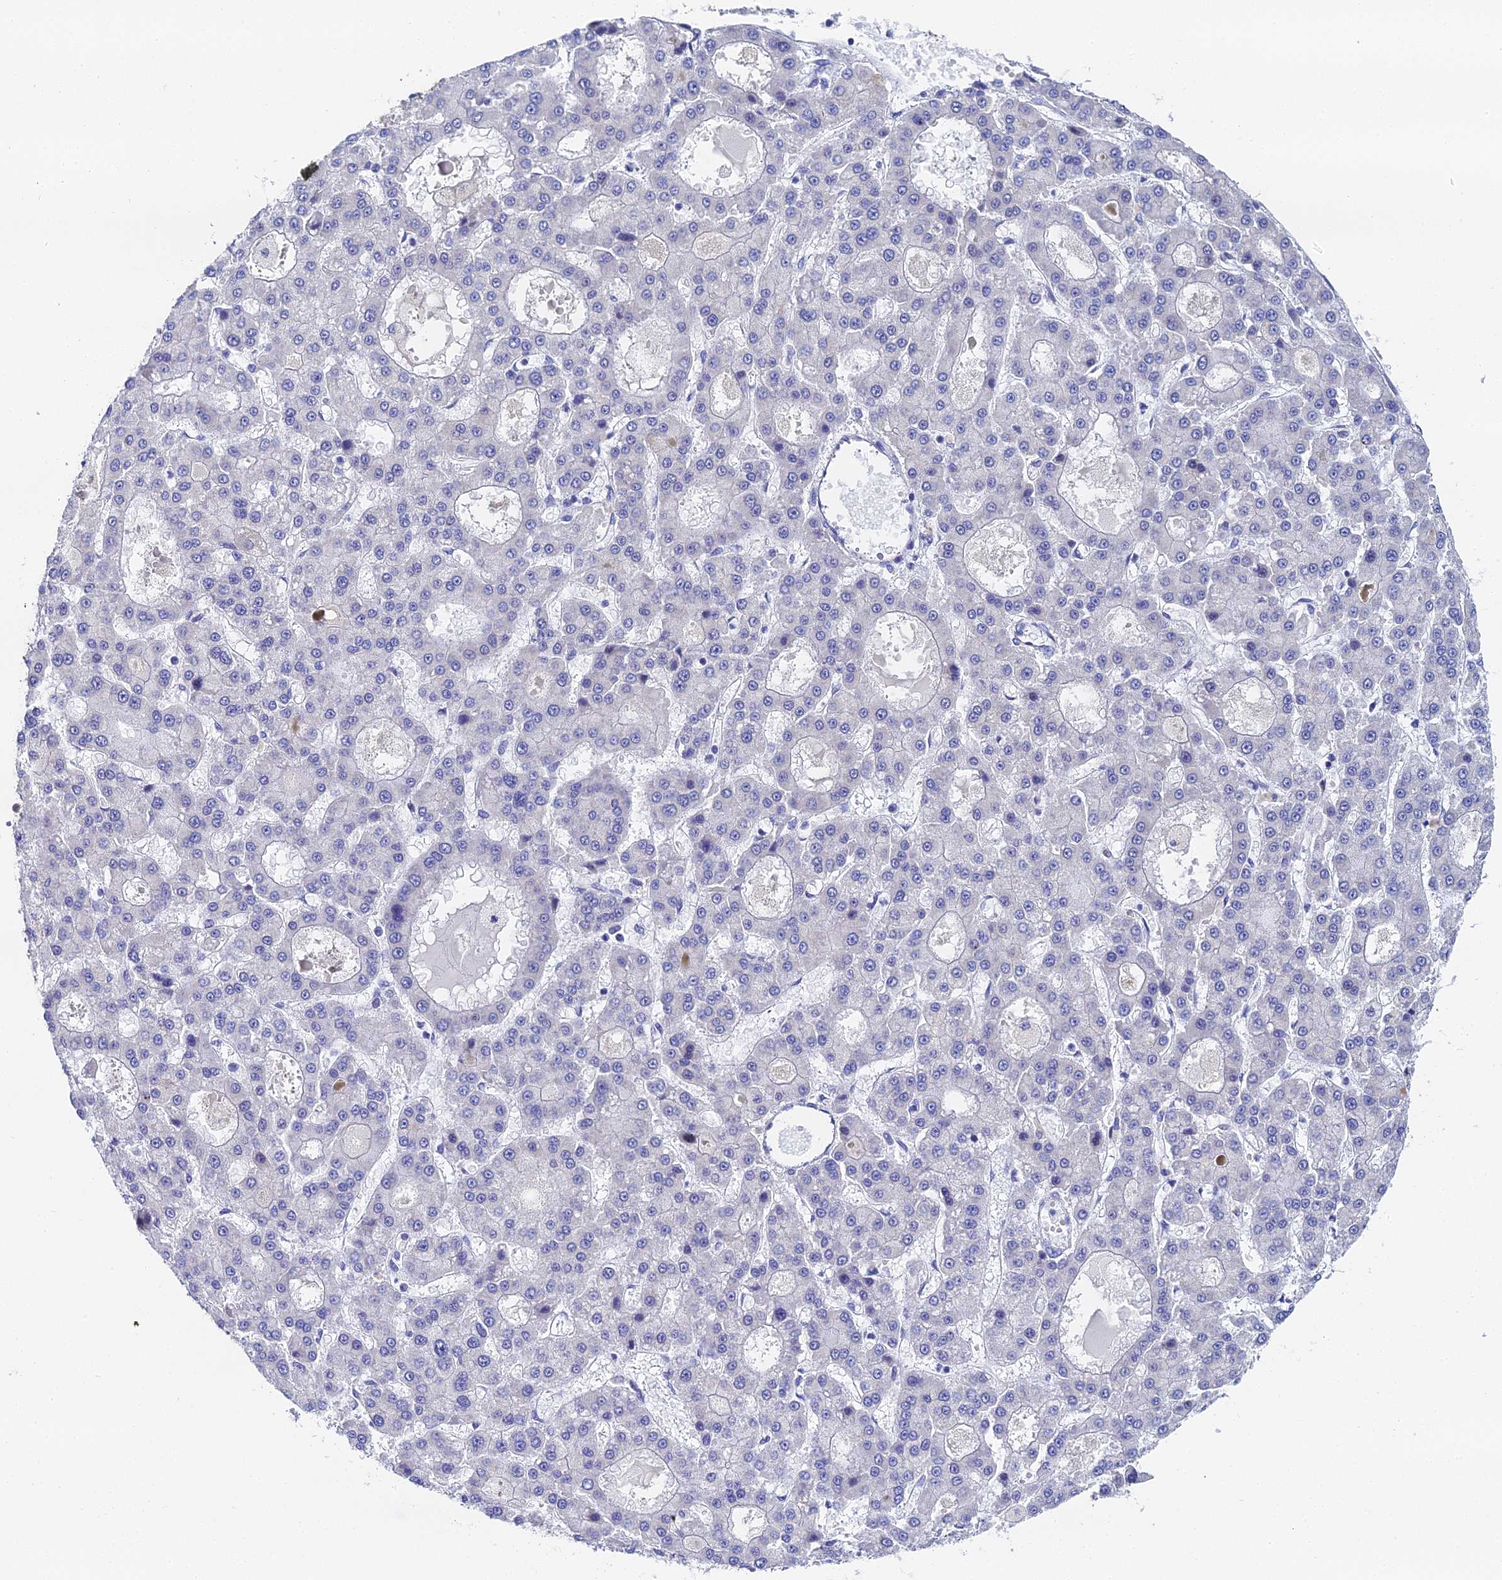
{"staining": {"intensity": "negative", "quantity": "none", "location": "none"}, "tissue": "liver cancer", "cell_type": "Tumor cells", "image_type": "cancer", "snomed": [{"axis": "morphology", "description": "Carcinoma, Hepatocellular, NOS"}, {"axis": "topography", "description": "Liver"}], "caption": "Human hepatocellular carcinoma (liver) stained for a protein using immunohistochemistry (IHC) demonstrates no staining in tumor cells.", "gene": "ENSG00000268674", "patient": {"sex": "male", "age": 70}}